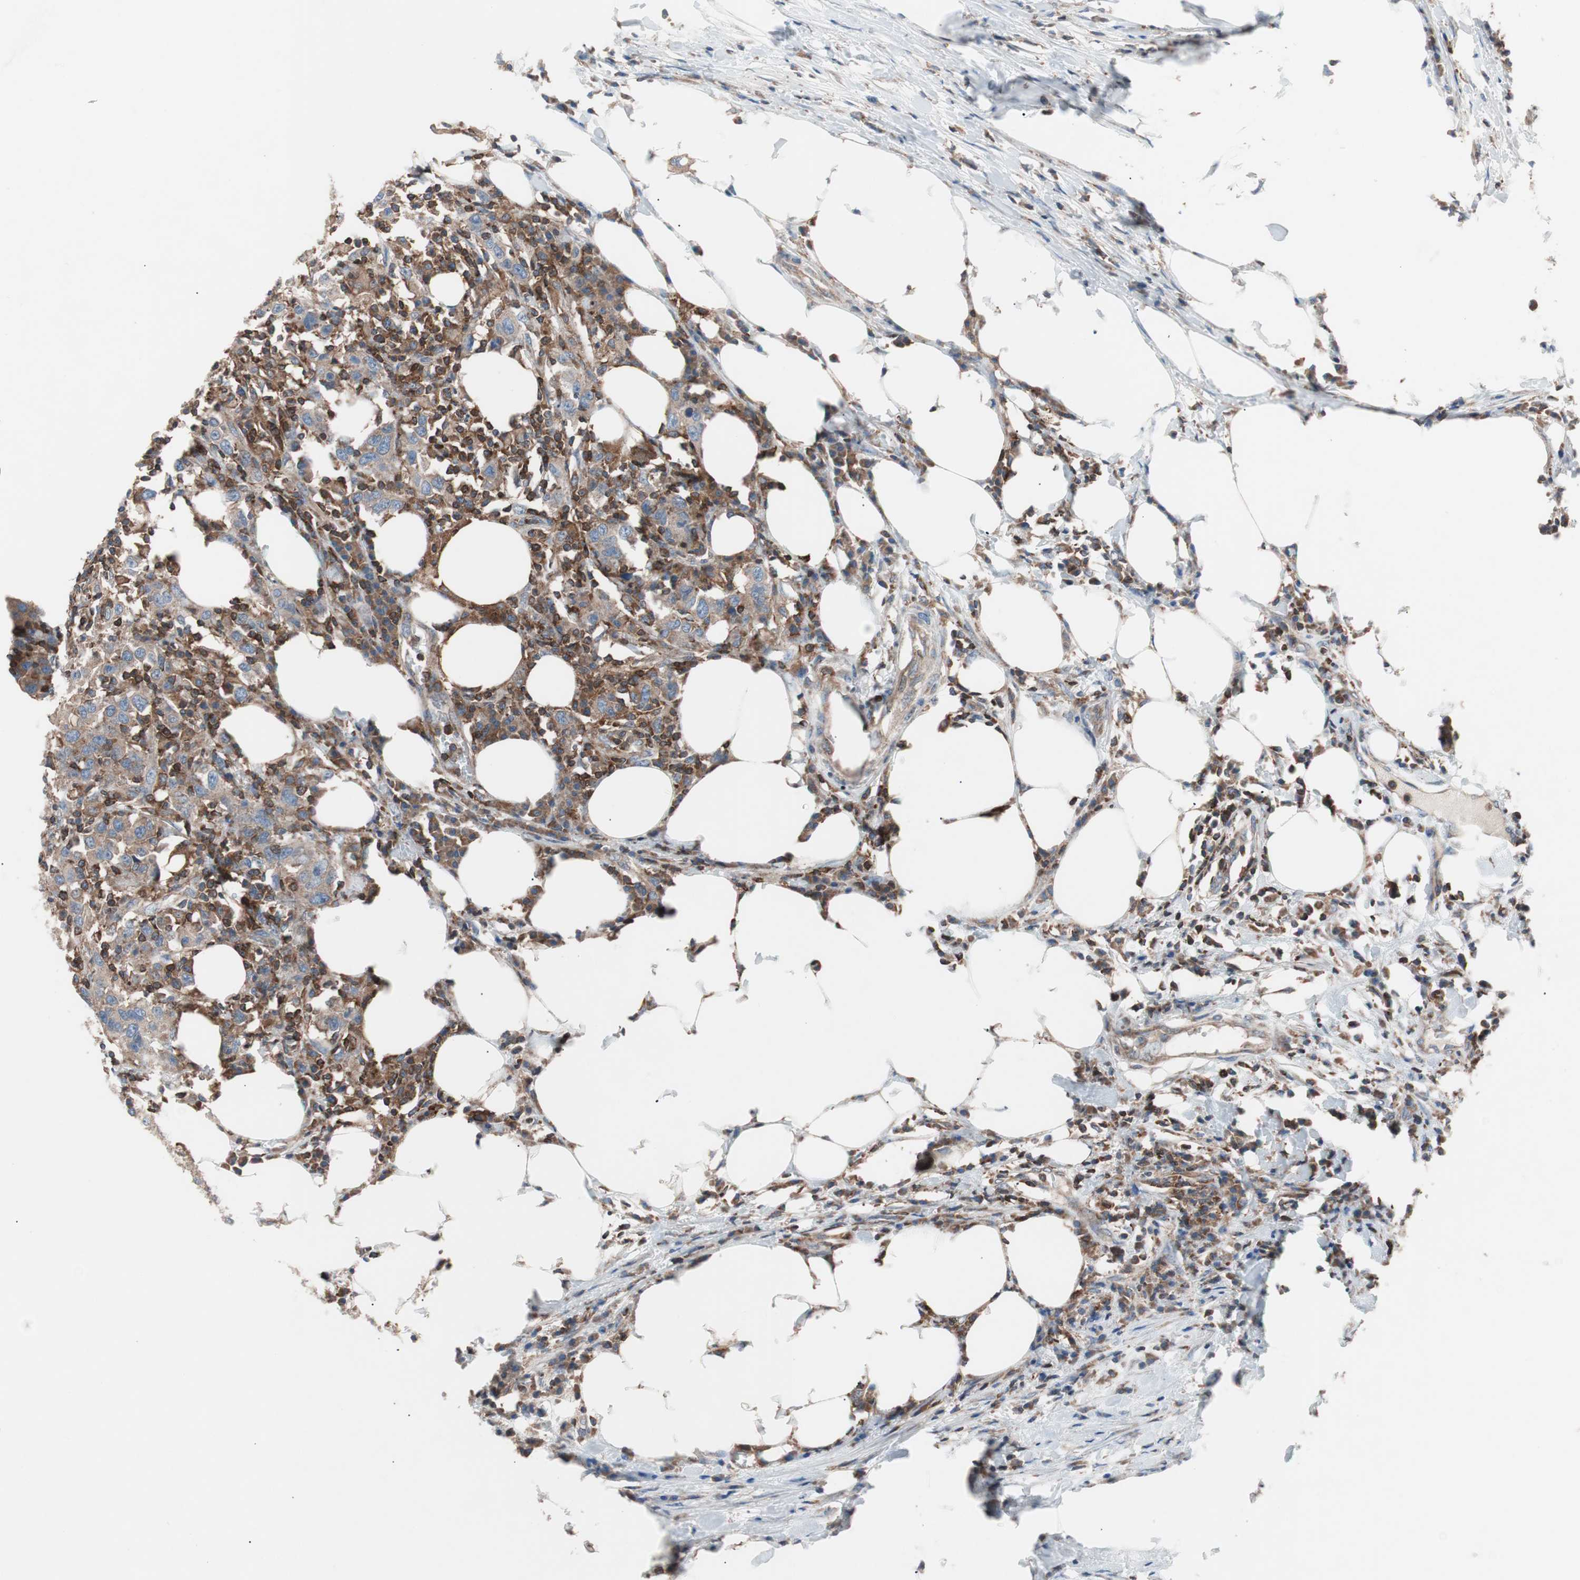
{"staining": {"intensity": "moderate", "quantity": ">75%", "location": "cytoplasmic/membranous"}, "tissue": "urothelial cancer", "cell_type": "Tumor cells", "image_type": "cancer", "snomed": [{"axis": "morphology", "description": "Urothelial carcinoma, High grade"}, {"axis": "topography", "description": "Urinary bladder"}], "caption": "DAB immunohistochemical staining of urothelial carcinoma (high-grade) exhibits moderate cytoplasmic/membranous protein expression in about >75% of tumor cells.", "gene": "PIK3R1", "patient": {"sex": "male", "age": 61}}